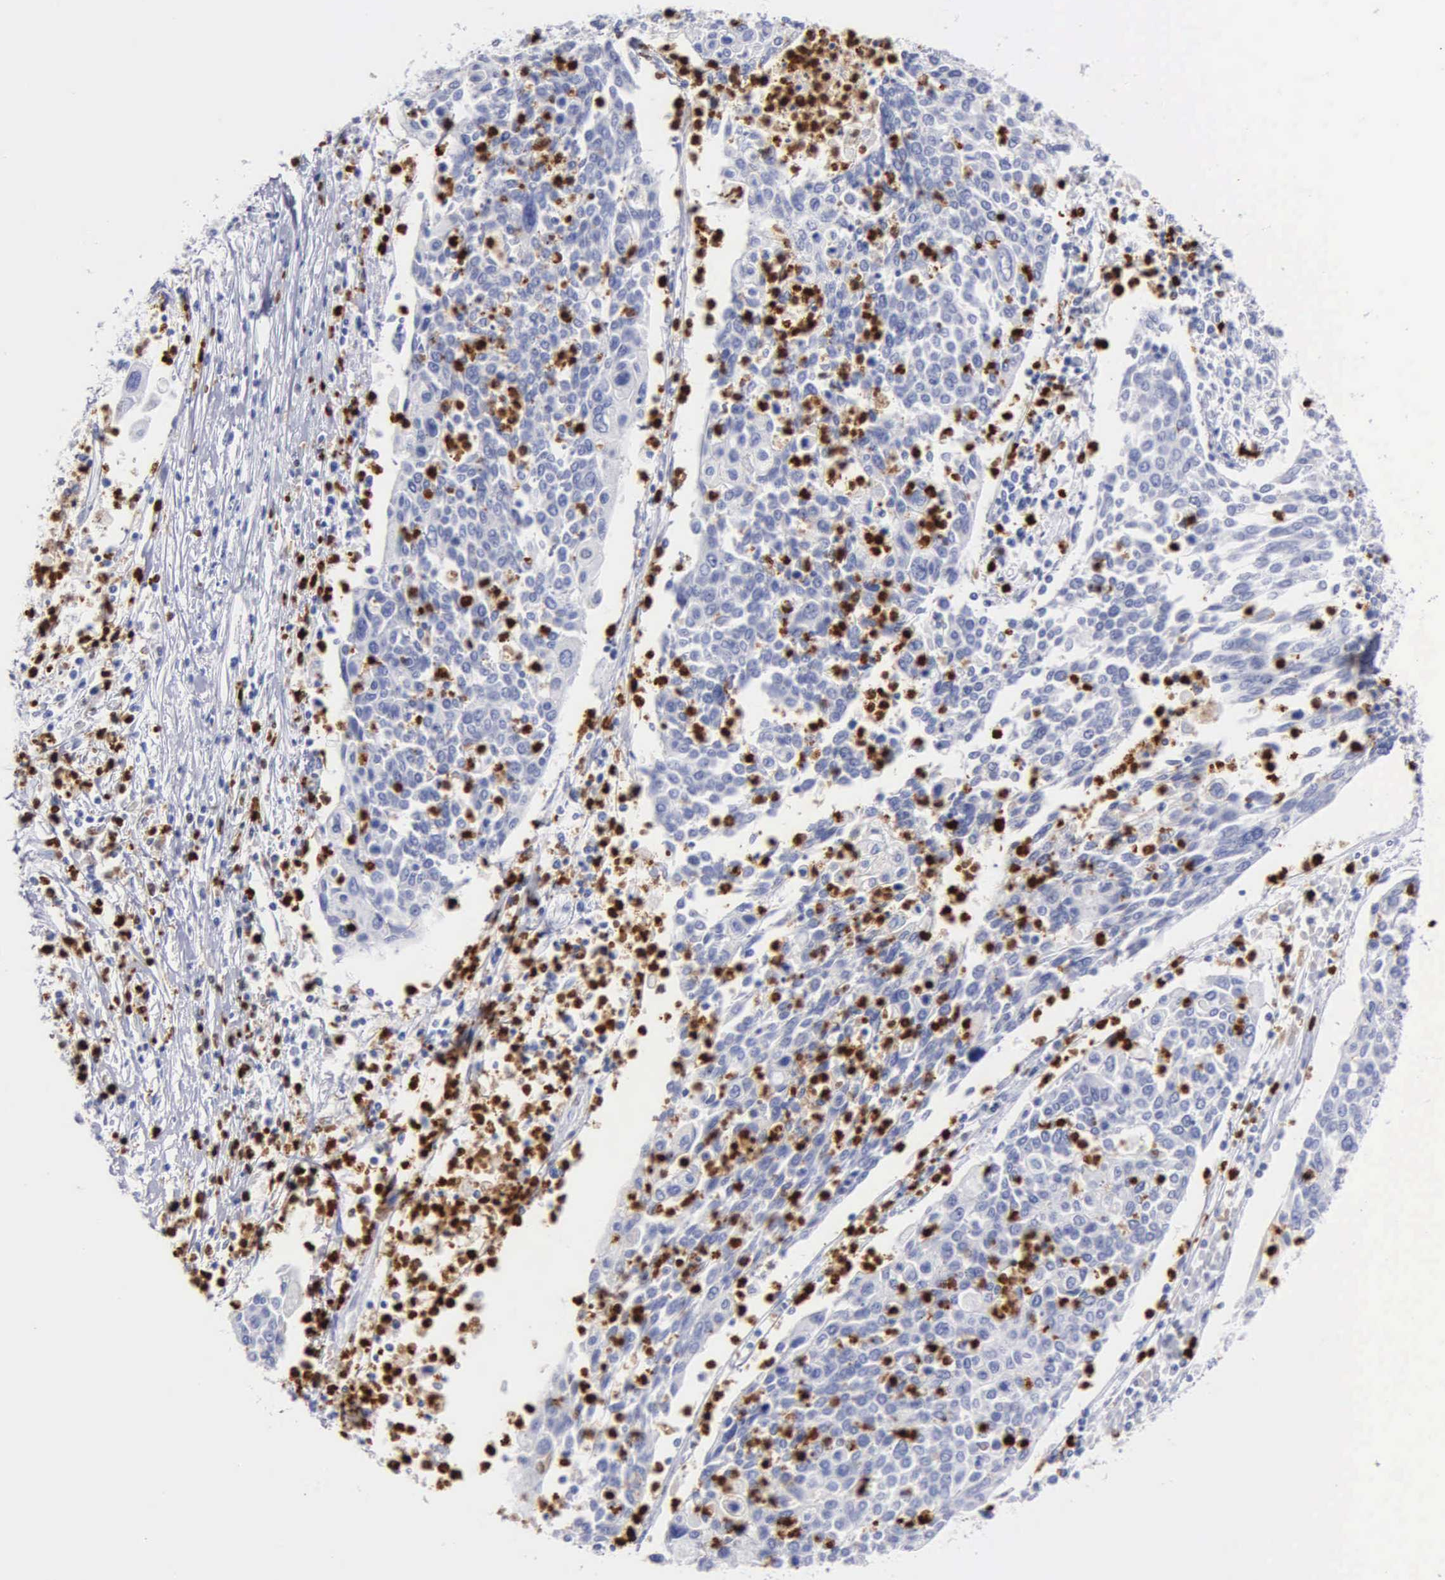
{"staining": {"intensity": "negative", "quantity": "none", "location": "none"}, "tissue": "cervical cancer", "cell_type": "Tumor cells", "image_type": "cancer", "snomed": [{"axis": "morphology", "description": "Squamous cell carcinoma, NOS"}, {"axis": "topography", "description": "Cervix"}], "caption": "There is no significant staining in tumor cells of cervical cancer. Brightfield microscopy of IHC stained with DAB (3,3'-diaminobenzidine) (brown) and hematoxylin (blue), captured at high magnification.", "gene": "CTSG", "patient": {"sex": "female", "age": 40}}